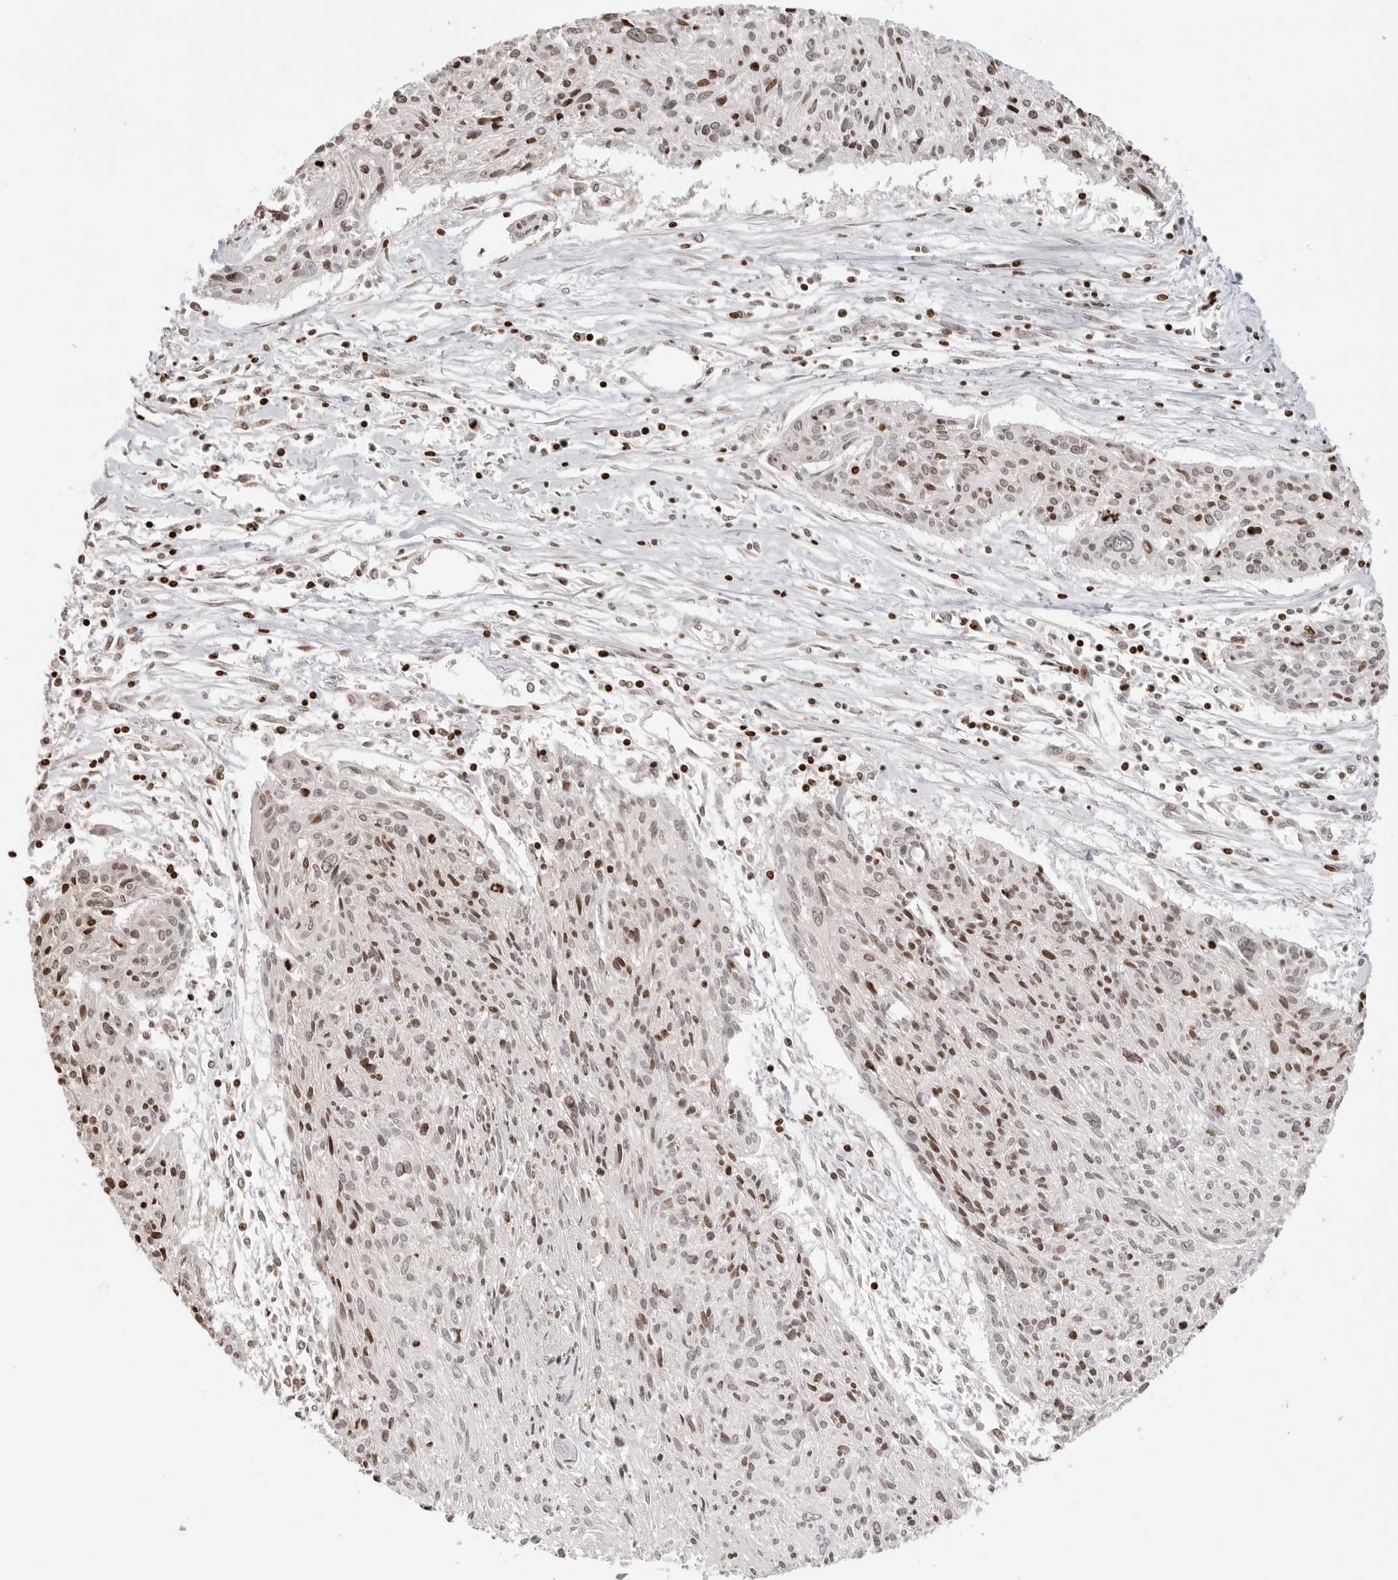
{"staining": {"intensity": "moderate", "quantity": "25%-75%", "location": "nuclear"}, "tissue": "cervical cancer", "cell_type": "Tumor cells", "image_type": "cancer", "snomed": [{"axis": "morphology", "description": "Squamous cell carcinoma, NOS"}, {"axis": "topography", "description": "Cervix"}], "caption": "Tumor cells display medium levels of moderate nuclear staining in approximately 25%-75% of cells in cervical squamous cell carcinoma. (brown staining indicates protein expression, while blue staining denotes nuclei).", "gene": "FKBP14", "patient": {"sex": "female", "age": 51}}